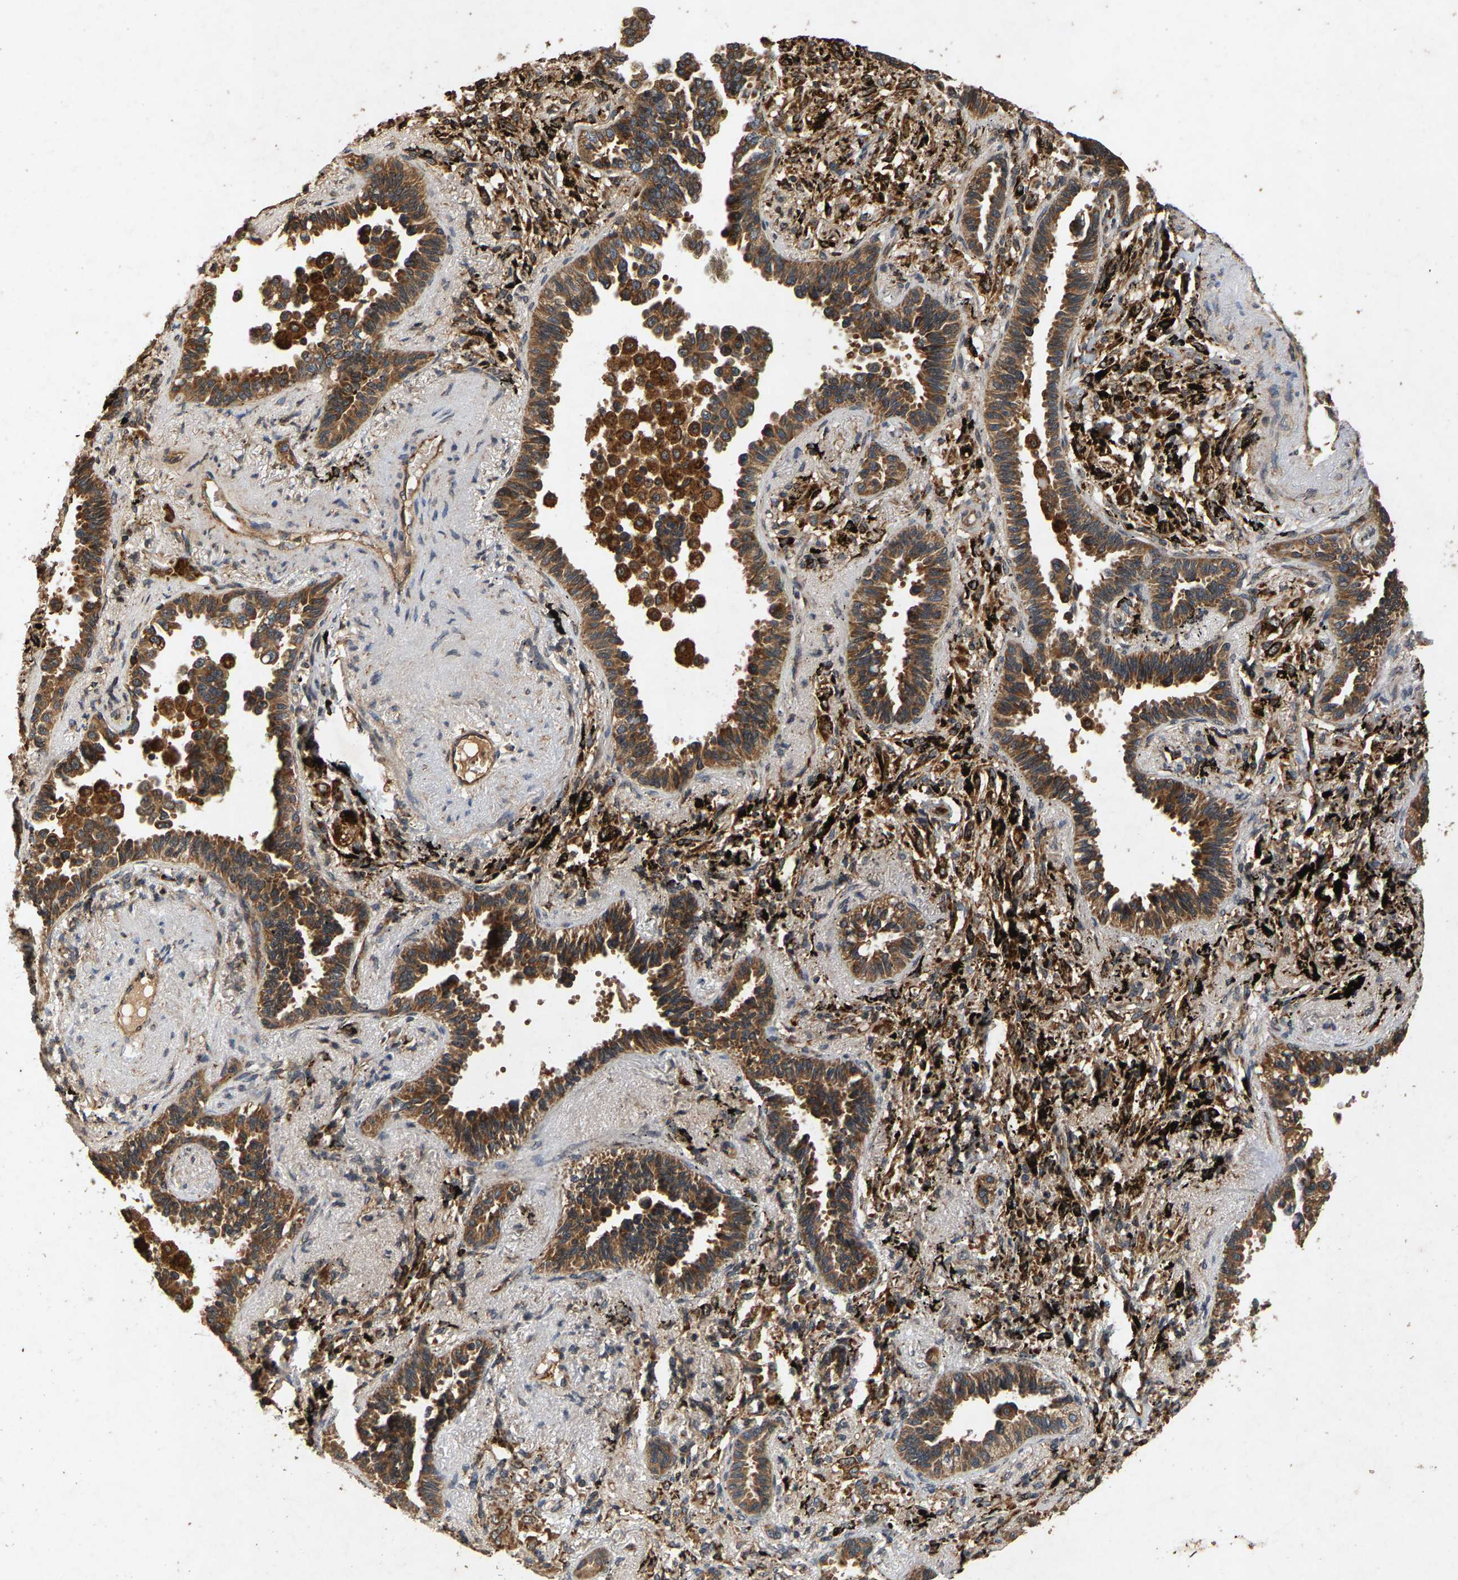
{"staining": {"intensity": "moderate", "quantity": ">75%", "location": "cytoplasmic/membranous"}, "tissue": "lung cancer", "cell_type": "Tumor cells", "image_type": "cancer", "snomed": [{"axis": "morphology", "description": "Adenocarcinoma, NOS"}, {"axis": "topography", "description": "Lung"}], "caption": "There is medium levels of moderate cytoplasmic/membranous positivity in tumor cells of lung cancer (adenocarcinoma), as demonstrated by immunohistochemical staining (brown color).", "gene": "CIDEC", "patient": {"sex": "male", "age": 59}}